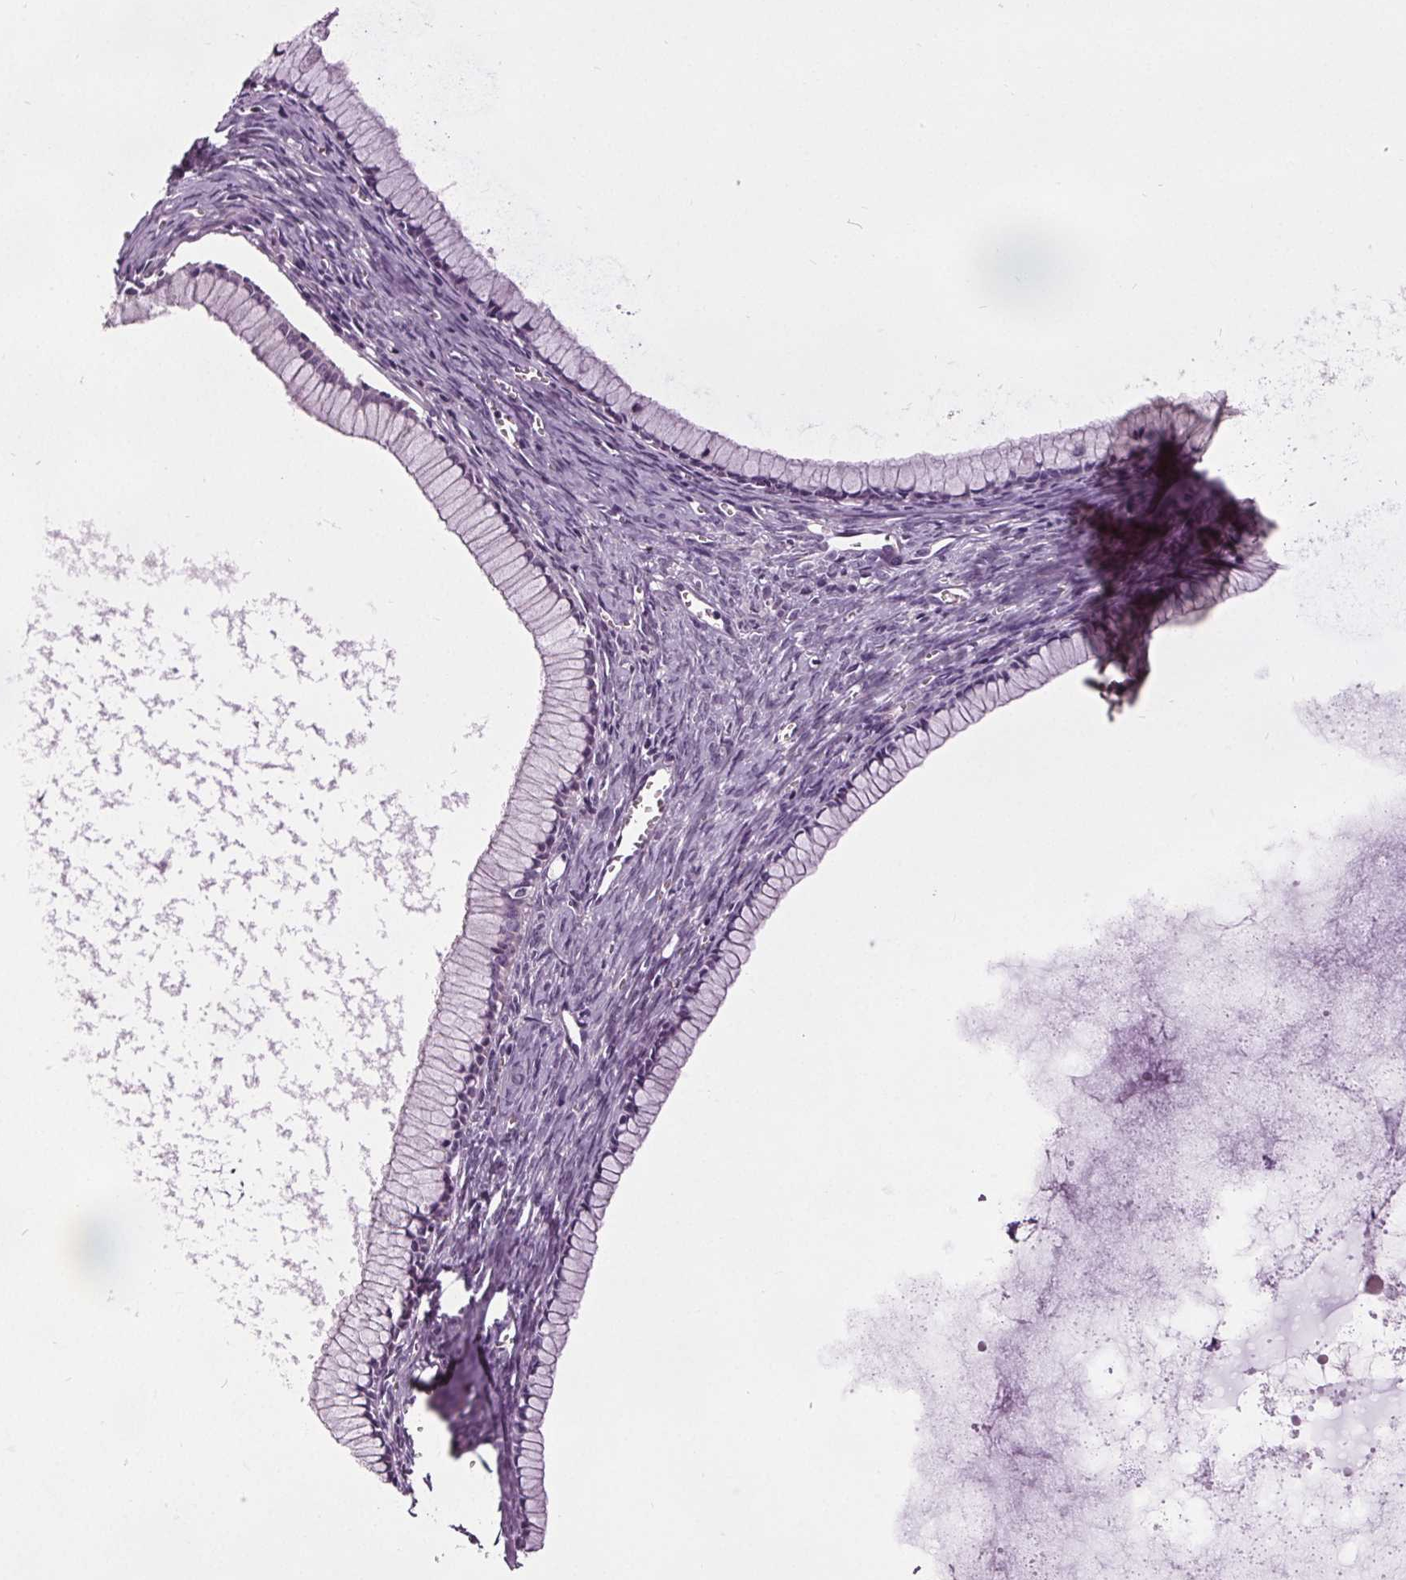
{"staining": {"intensity": "negative", "quantity": "none", "location": "none"}, "tissue": "ovarian cancer", "cell_type": "Tumor cells", "image_type": "cancer", "snomed": [{"axis": "morphology", "description": "Cystadenocarcinoma, mucinous, NOS"}, {"axis": "topography", "description": "Ovary"}], "caption": "A histopathology image of human ovarian cancer is negative for staining in tumor cells.", "gene": "RASA1", "patient": {"sex": "female", "age": 41}}